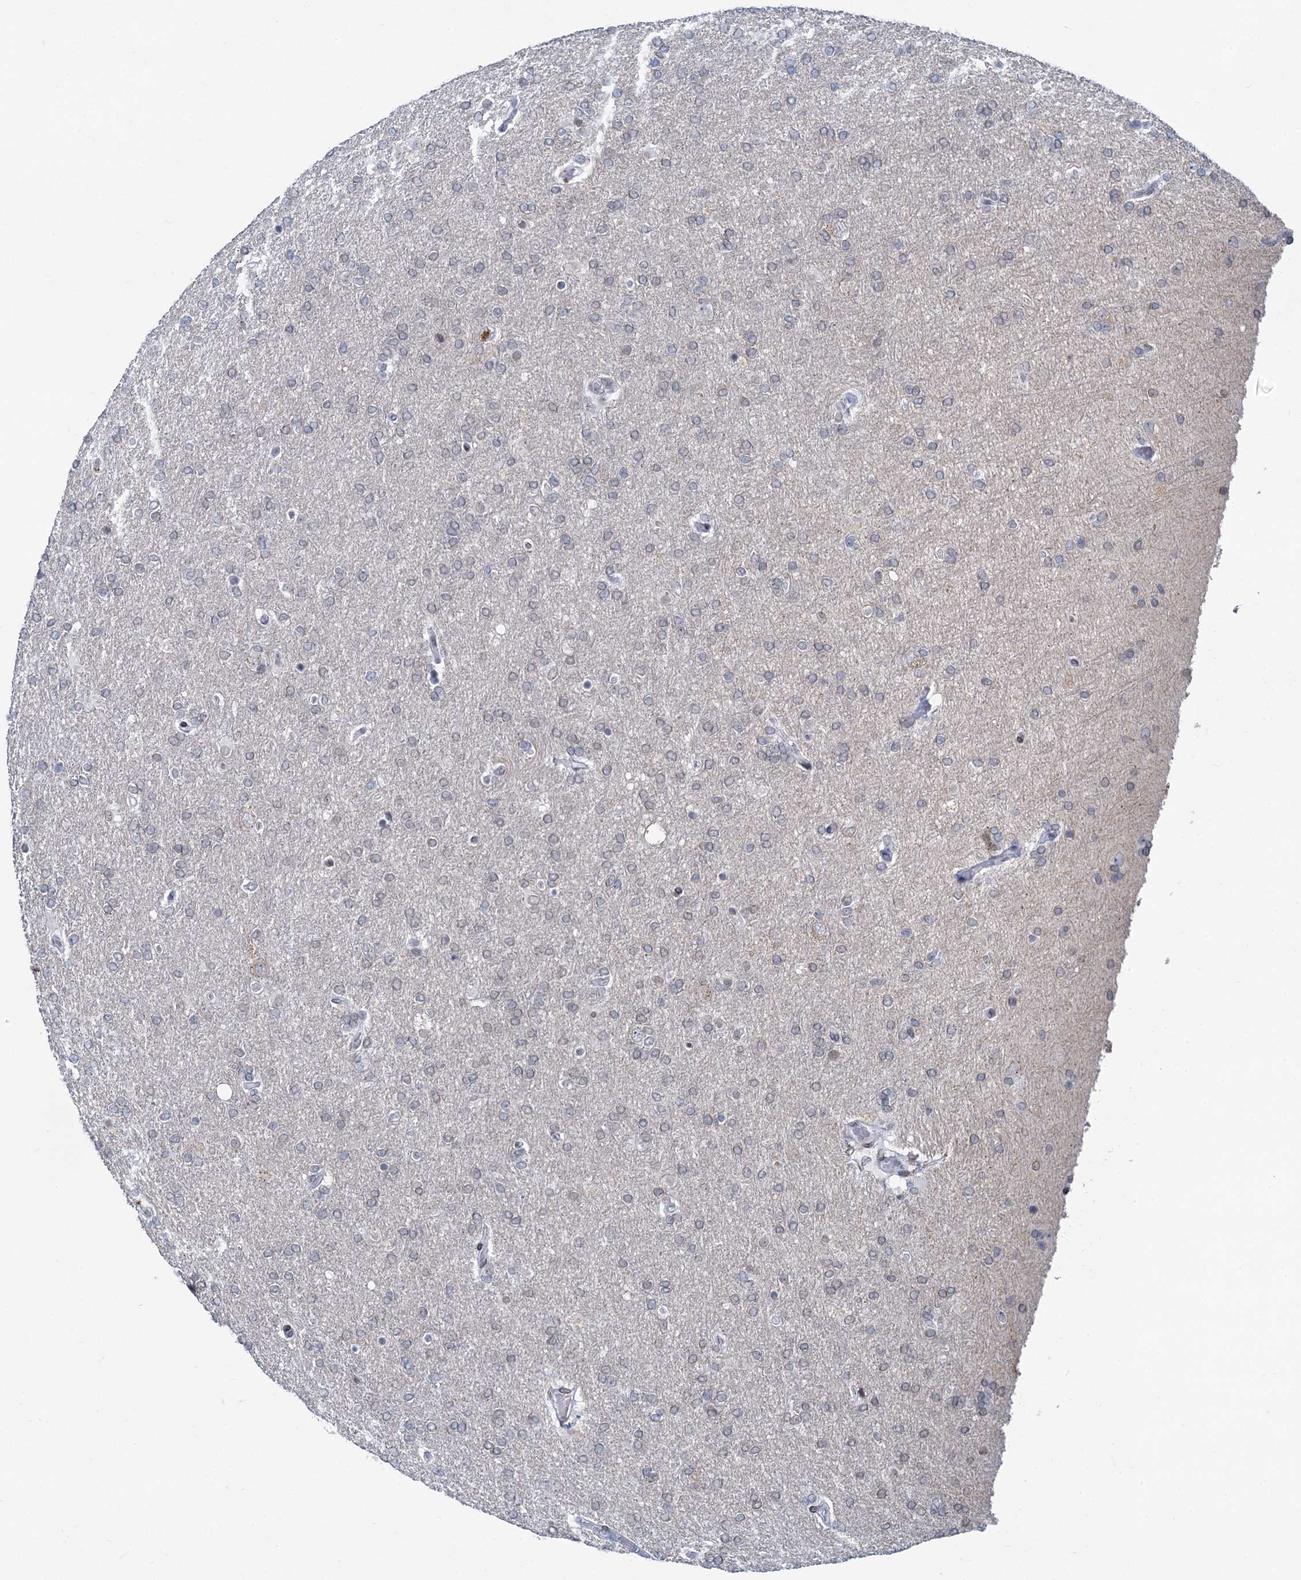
{"staining": {"intensity": "weak", "quantity": "<25%", "location": "nuclear"}, "tissue": "glioma", "cell_type": "Tumor cells", "image_type": "cancer", "snomed": [{"axis": "morphology", "description": "Glioma, malignant, High grade"}, {"axis": "topography", "description": "Brain"}], "caption": "There is no significant positivity in tumor cells of glioma.", "gene": "PRSS35", "patient": {"sex": "male", "age": 72}}